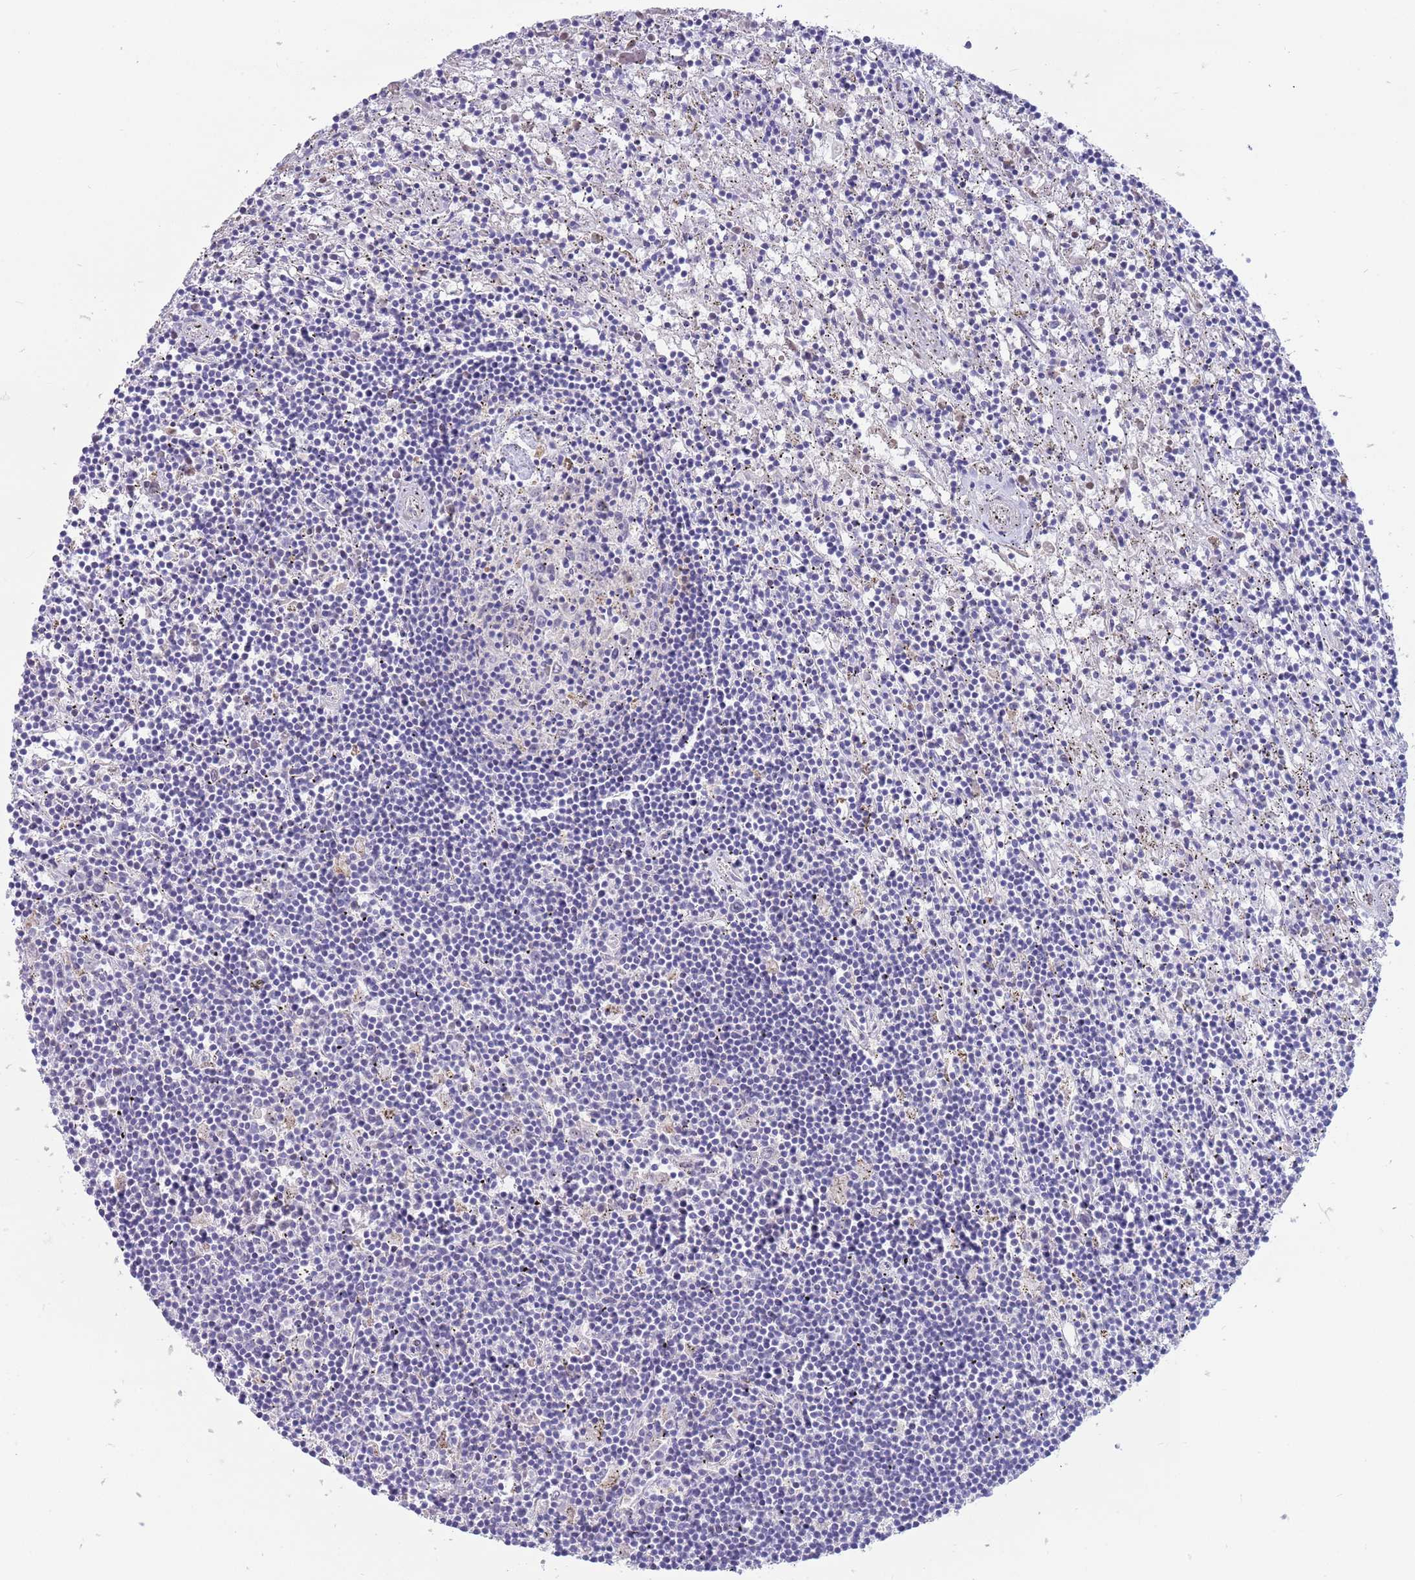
{"staining": {"intensity": "negative", "quantity": "none", "location": "none"}, "tissue": "lymphoma", "cell_type": "Tumor cells", "image_type": "cancer", "snomed": [{"axis": "morphology", "description": "Malignant lymphoma, non-Hodgkin's type, Low grade"}, {"axis": "topography", "description": "Spleen"}], "caption": "This is a micrograph of immunohistochemistry (IHC) staining of lymphoma, which shows no positivity in tumor cells. Brightfield microscopy of immunohistochemistry stained with DAB (brown) and hematoxylin (blue), captured at high magnification.", "gene": "DDHD1", "patient": {"sex": "male", "age": 76}}